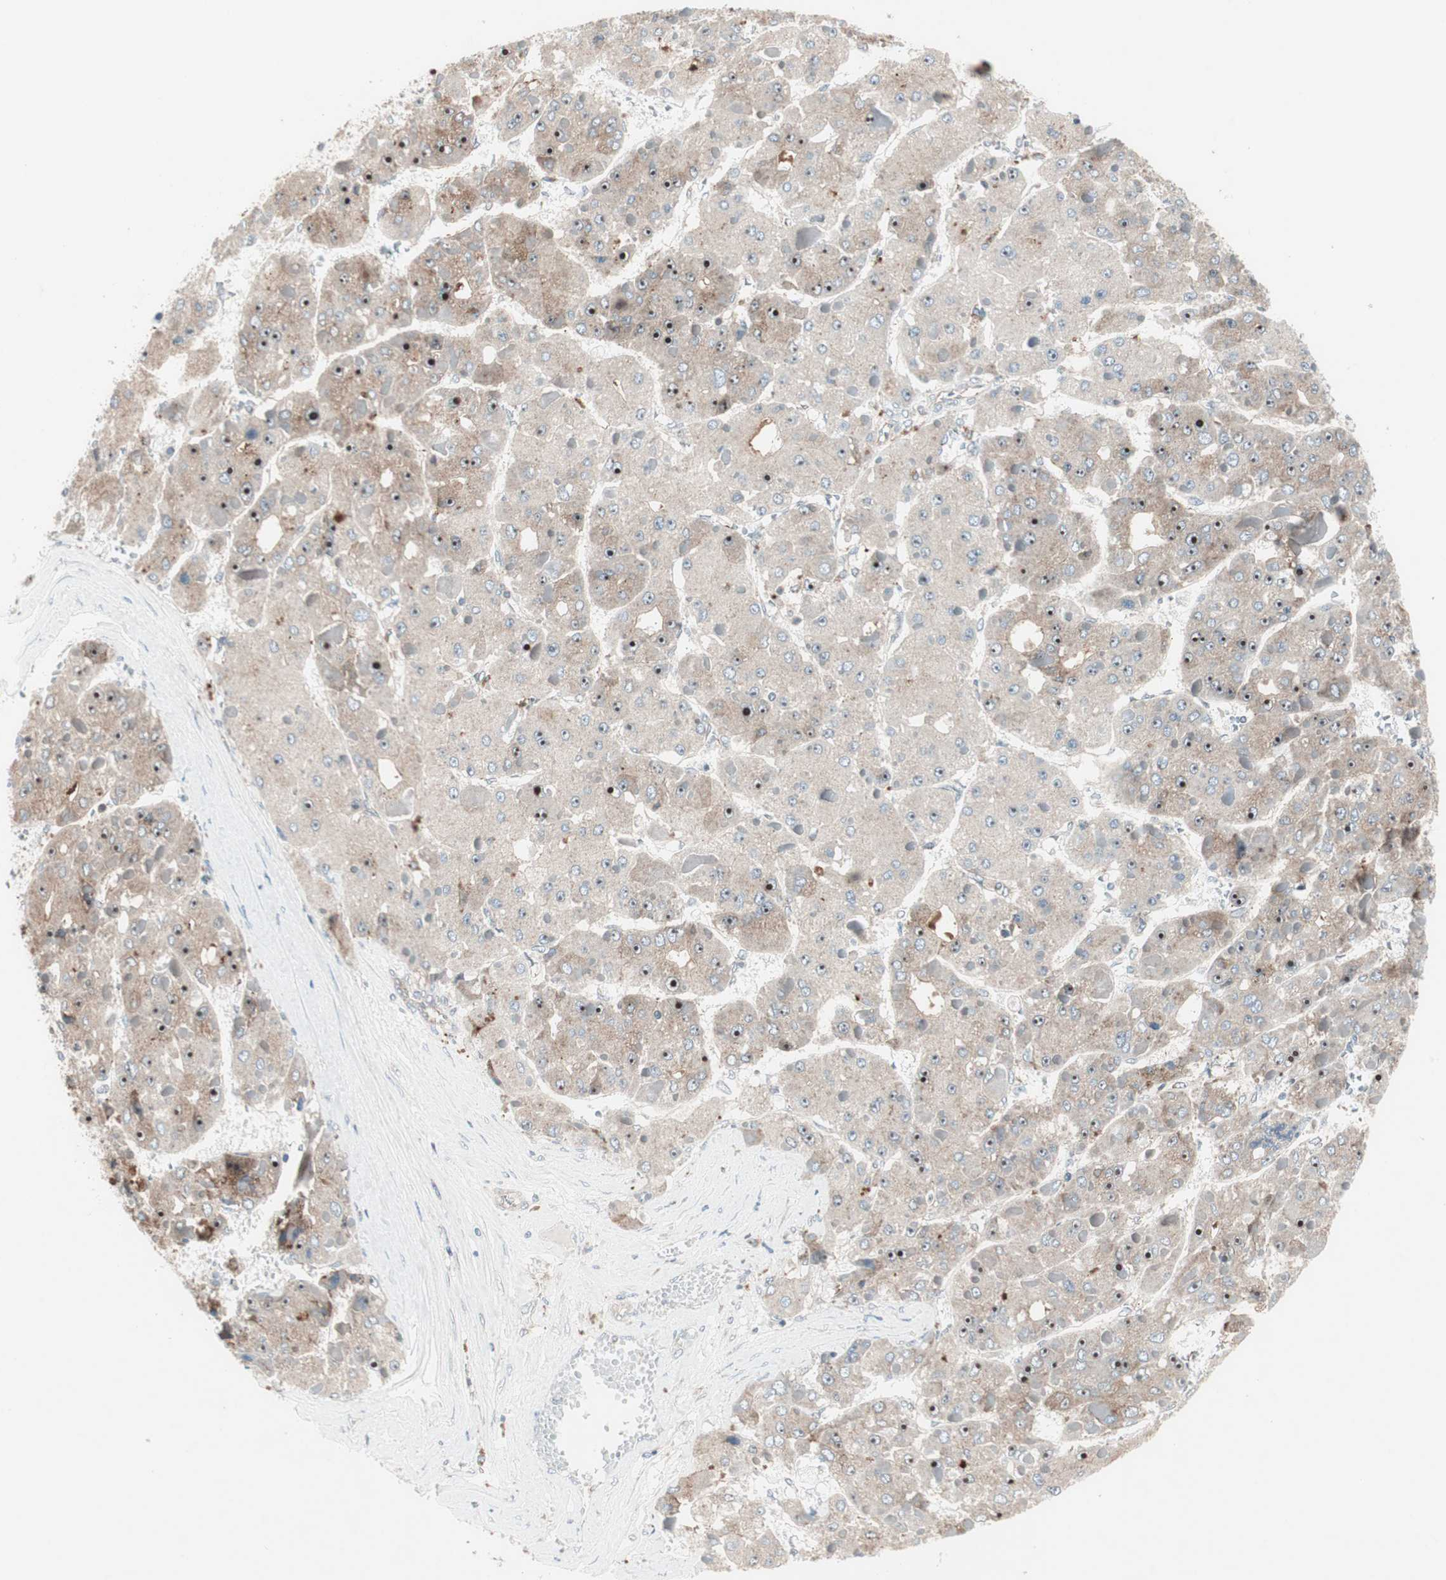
{"staining": {"intensity": "strong", "quantity": ">75%", "location": "cytoplasmic/membranous,nuclear"}, "tissue": "liver cancer", "cell_type": "Tumor cells", "image_type": "cancer", "snomed": [{"axis": "morphology", "description": "Carcinoma, Hepatocellular, NOS"}, {"axis": "topography", "description": "Liver"}], "caption": "The micrograph displays immunohistochemical staining of liver hepatocellular carcinoma. There is strong cytoplasmic/membranous and nuclear staining is present in approximately >75% of tumor cells.", "gene": "CCL14", "patient": {"sex": "female", "age": 73}}